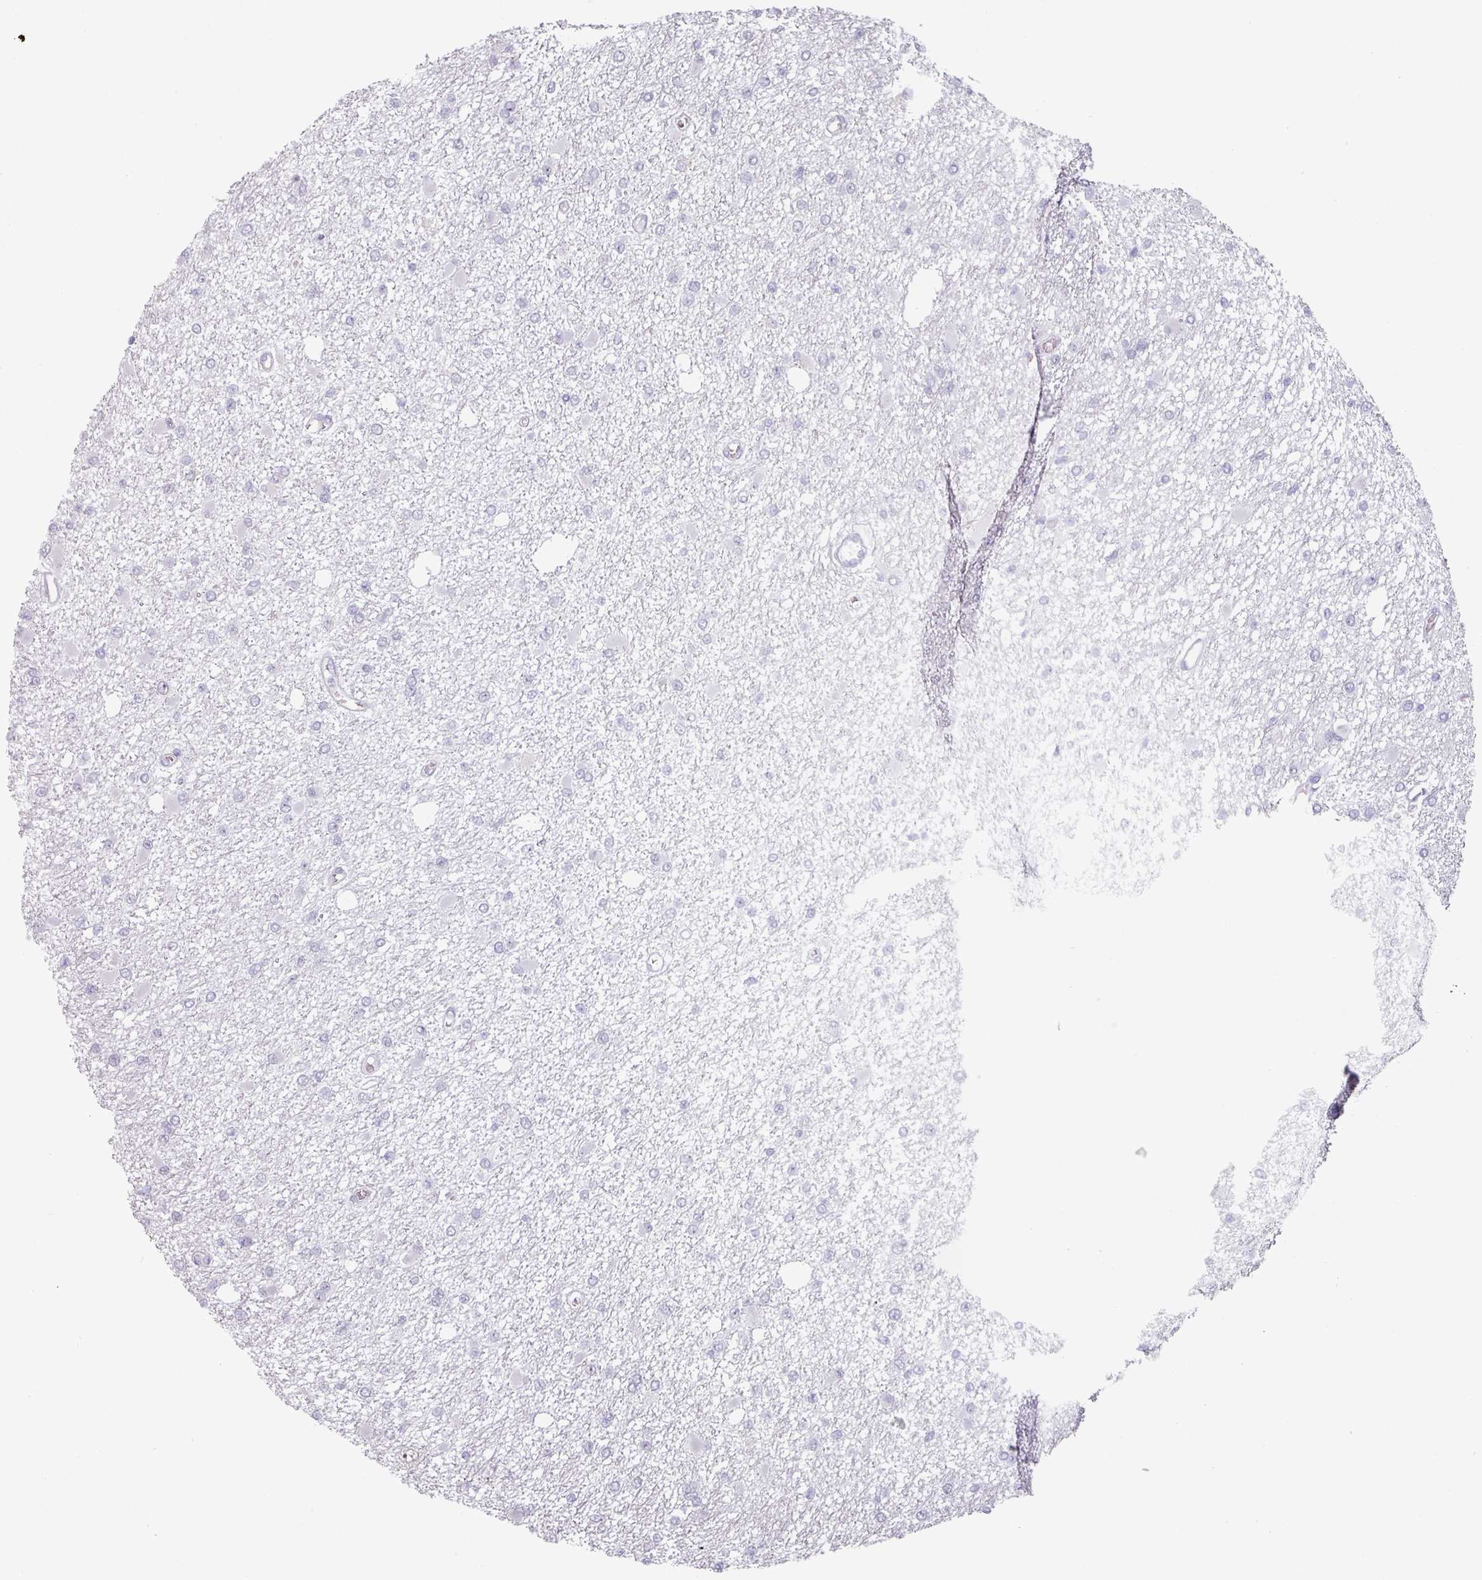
{"staining": {"intensity": "negative", "quantity": "none", "location": "none"}, "tissue": "glioma", "cell_type": "Tumor cells", "image_type": "cancer", "snomed": [{"axis": "morphology", "description": "Glioma, malignant, Low grade"}, {"axis": "topography", "description": "Brain"}], "caption": "This is an IHC histopathology image of glioma. There is no staining in tumor cells.", "gene": "ZBTB6", "patient": {"sex": "female", "age": 22}}